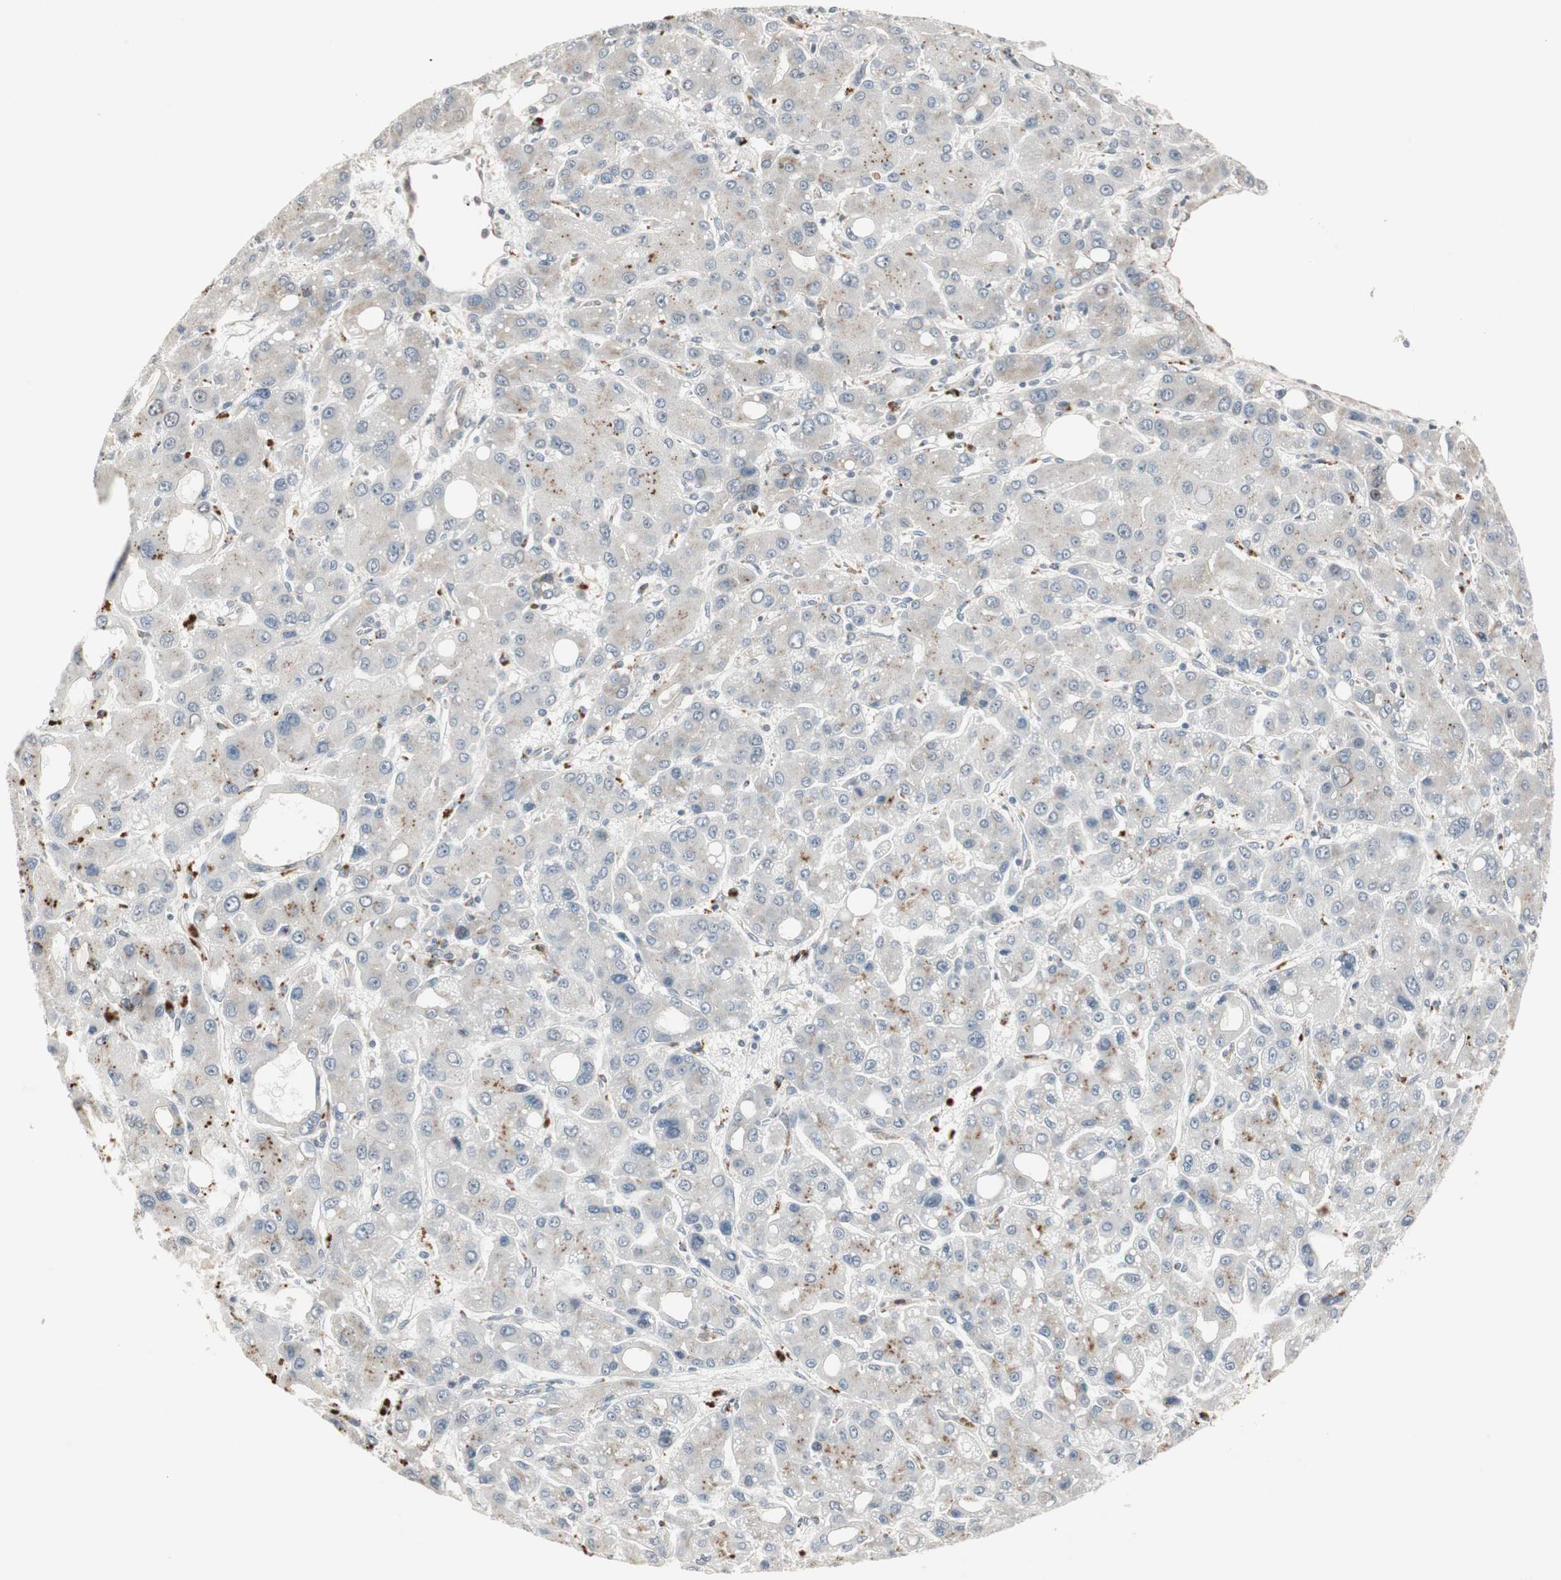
{"staining": {"intensity": "weak", "quantity": "<25%", "location": "cytoplasmic/membranous"}, "tissue": "liver cancer", "cell_type": "Tumor cells", "image_type": "cancer", "snomed": [{"axis": "morphology", "description": "Carcinoma, Hepatocellular, NOS"}, {"axis": "topography", "description": "Liver"}], "caption": "High power microscopy micrograph of an IHC micrograph of liver hepatocellular carcinoma, revealing no significant positivity in tumor cells.", "gene": "SNX4", "patient": {"sex": "male", "age": 55}}